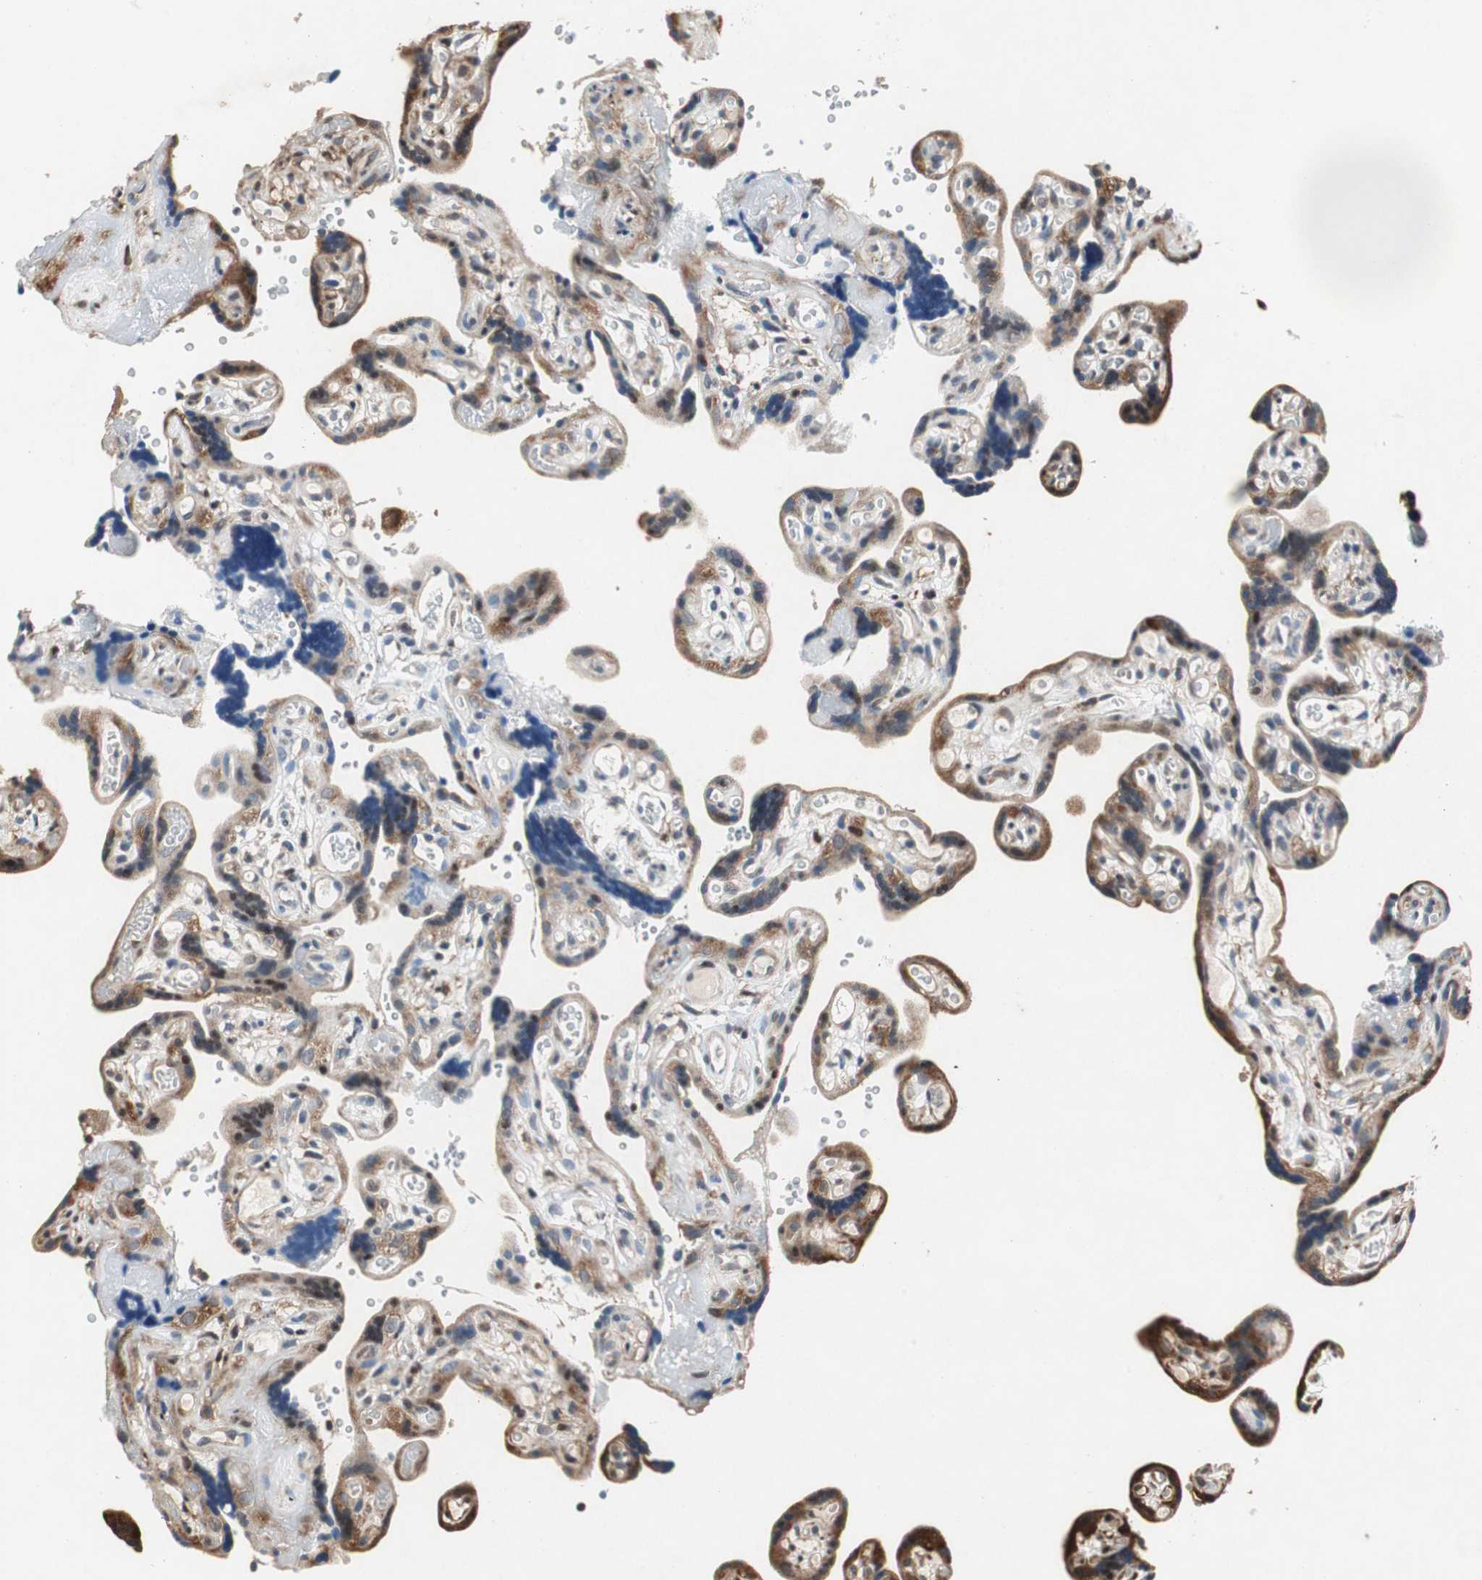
{"staining": {"intensity": "strong", "quantity": ">75%", "location": "cytoplasmic/membranous"}, "tissue": "placenta", "cell_type": "Decidual cells", "image_type": "normal", "snomed": [{"axis": "morphology", "description": "Normal tissue, NOS"}, {"axis": "topography", "description": "Placenta"}], "caption": "High-power microscopy captured an IHC photomicrograph of normal placenta, revealing strong cytoplasmic/membranous staining in about >75% of decidual cells. Using DAB (brown) and hematoxylin (blue) stains, captured at high magnification using brightfield microscopy.", "gene": "RPL35", "patient": {"sex": "female", "age": 30}}